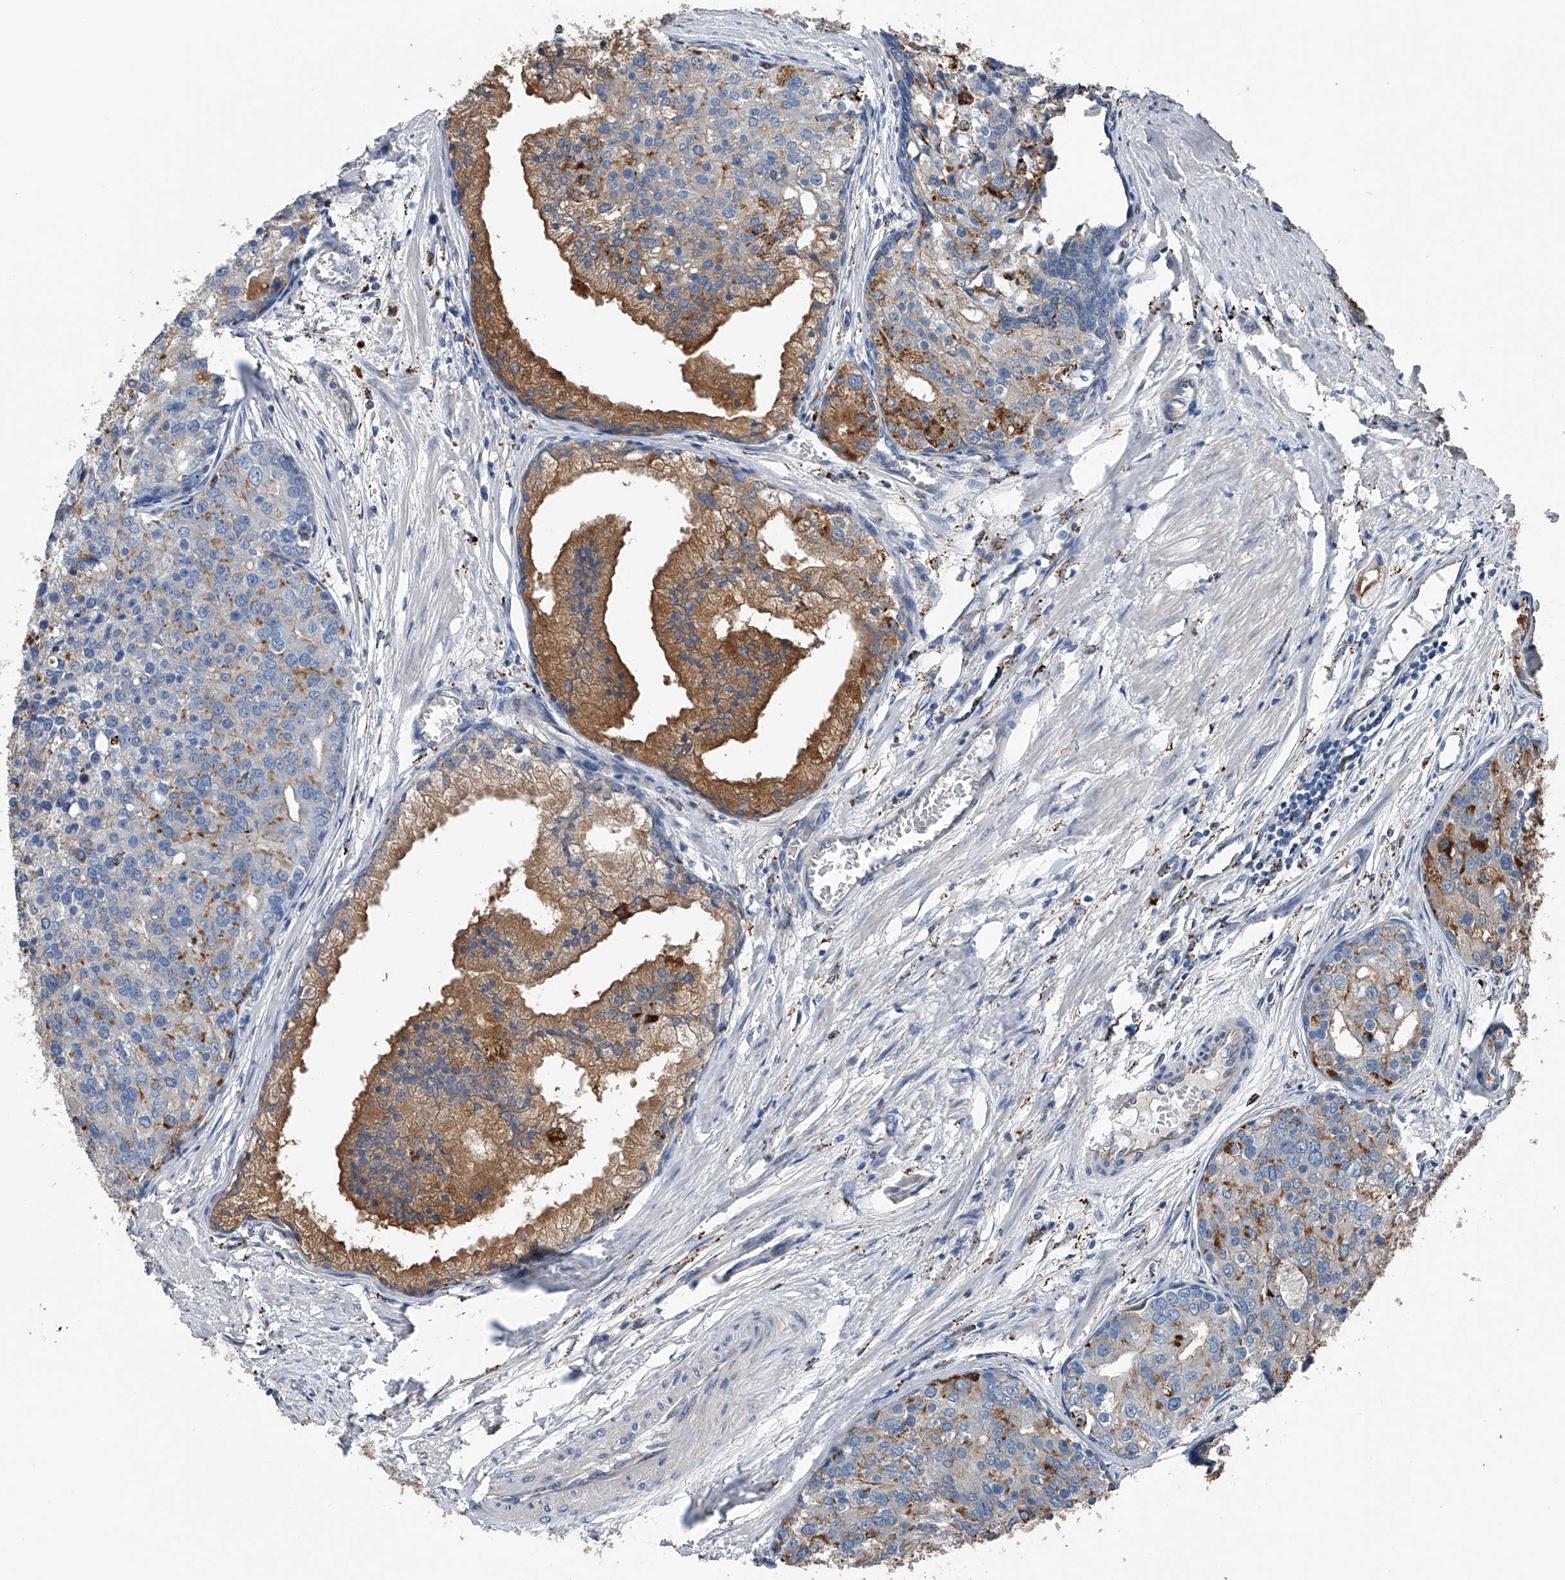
{"staining": {"intensity": "moderate", "quantity": ">75%", "location": "cytoplasmic/membranous"}, "tissue": "prostate cancer", "cell_type": "Tumor cells", "image_type": "cancer", "snomed": [{"axis": "morphology", "description": "Adenocarcinoma, High grade"}, {"axis": "topography", "description": "Prostate"}], "caption": "A histopathology image of human prostate cancer stained for a protein demonstrates moderate cytoplasmic/membranous brown staining in tumor cells.", "gene": "ZNF772", "patient": {"sex": "male", "age": 50}}